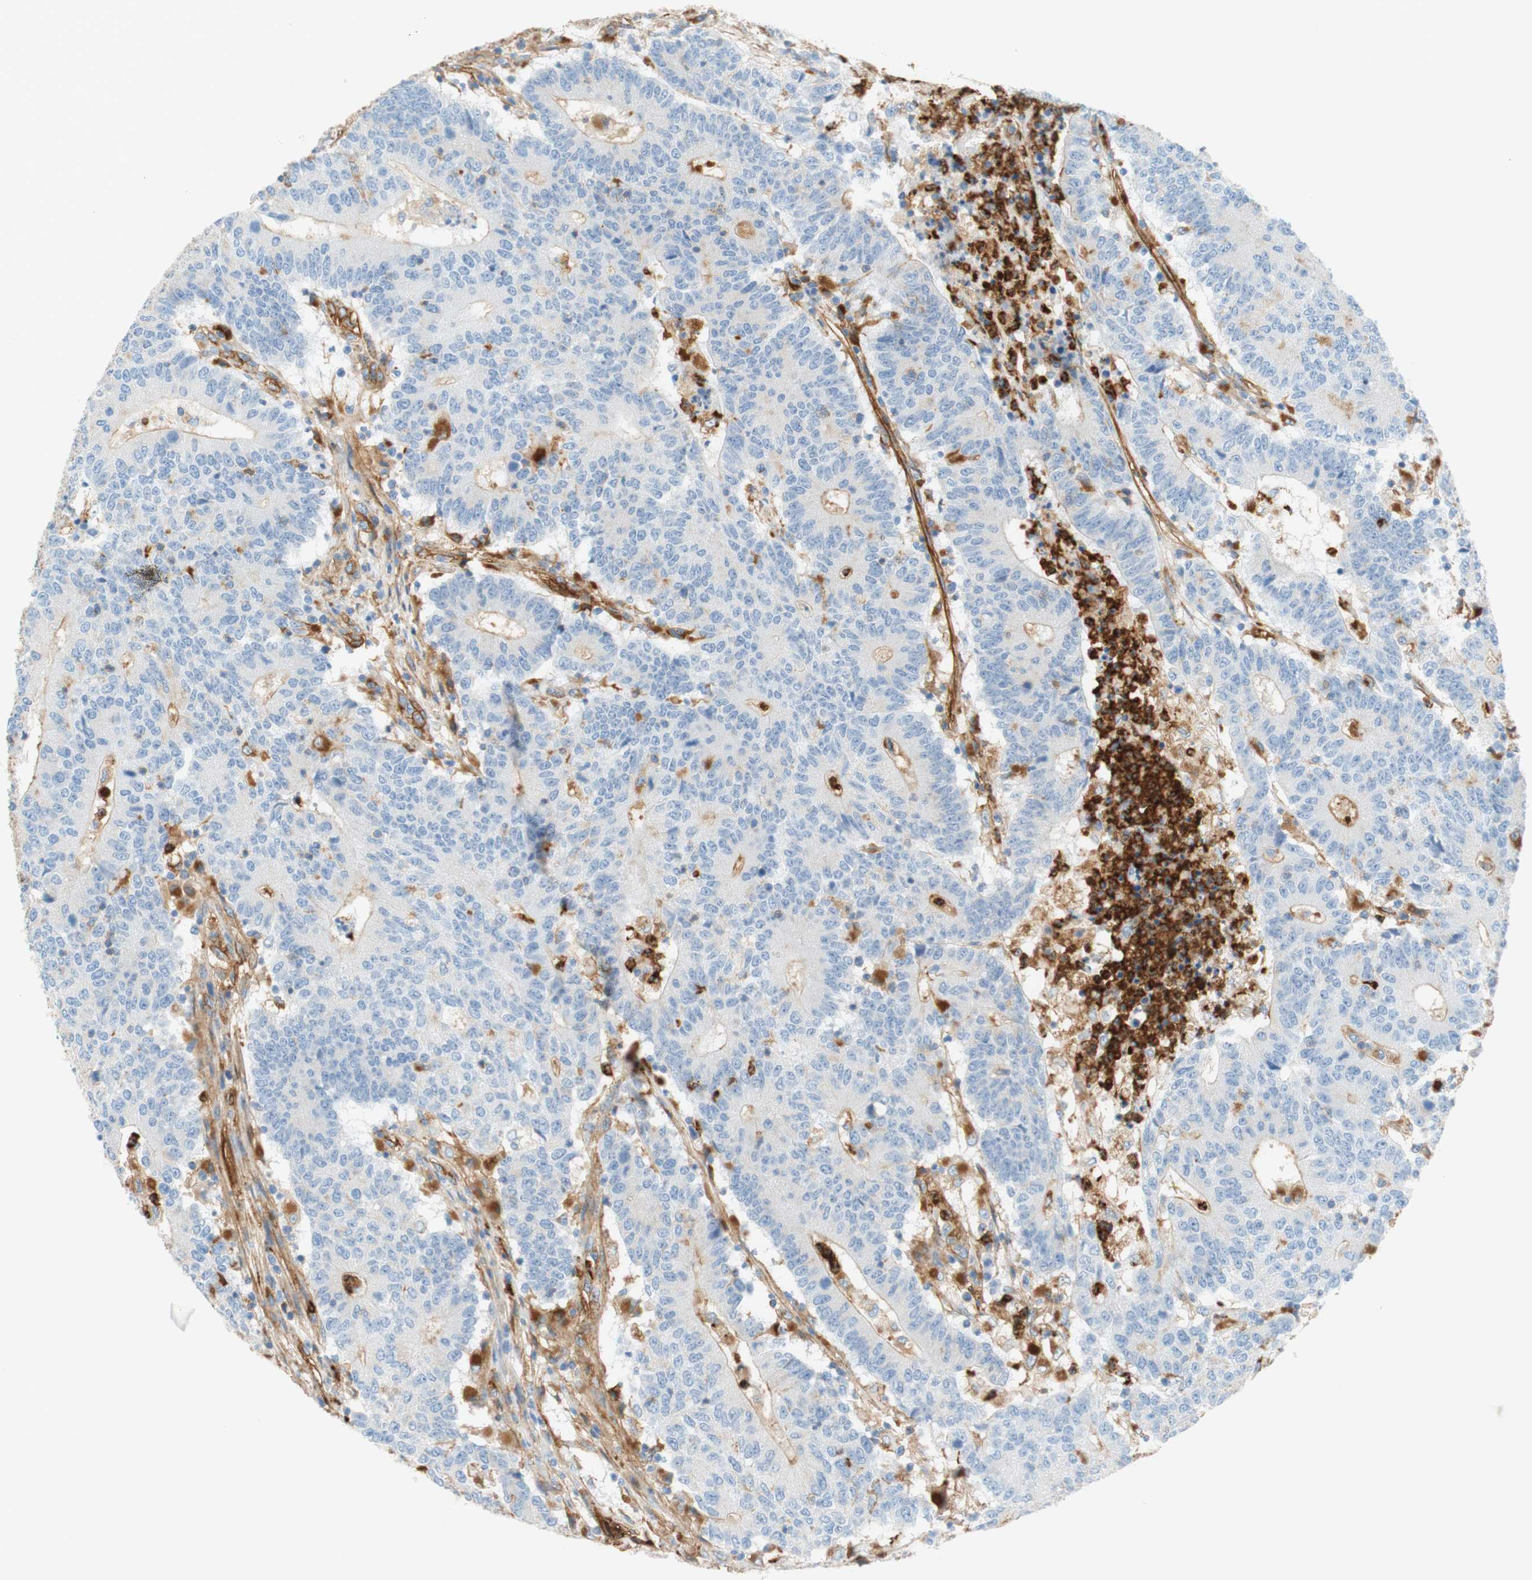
{"staining": {"intensity": "negative", "quantity": "none", "location": "none"}, "tissue": "colorectal cancer", "cell_type": "Tumor cells", "image_type": "cancer", "snomed": [{"axis": "morphology", "description": "Normal tissue, NOS"}, {"axis": "morphology", "description": "Adenocarcinoma, NOS"}, {"axis": "topography", "description": "Colon"}], "caption": "Immunohistochemistry of colorectal cancer displays no staining in tumor cells.", "gene": "STOM", "patient": {"sex": "female", "age": 75}}